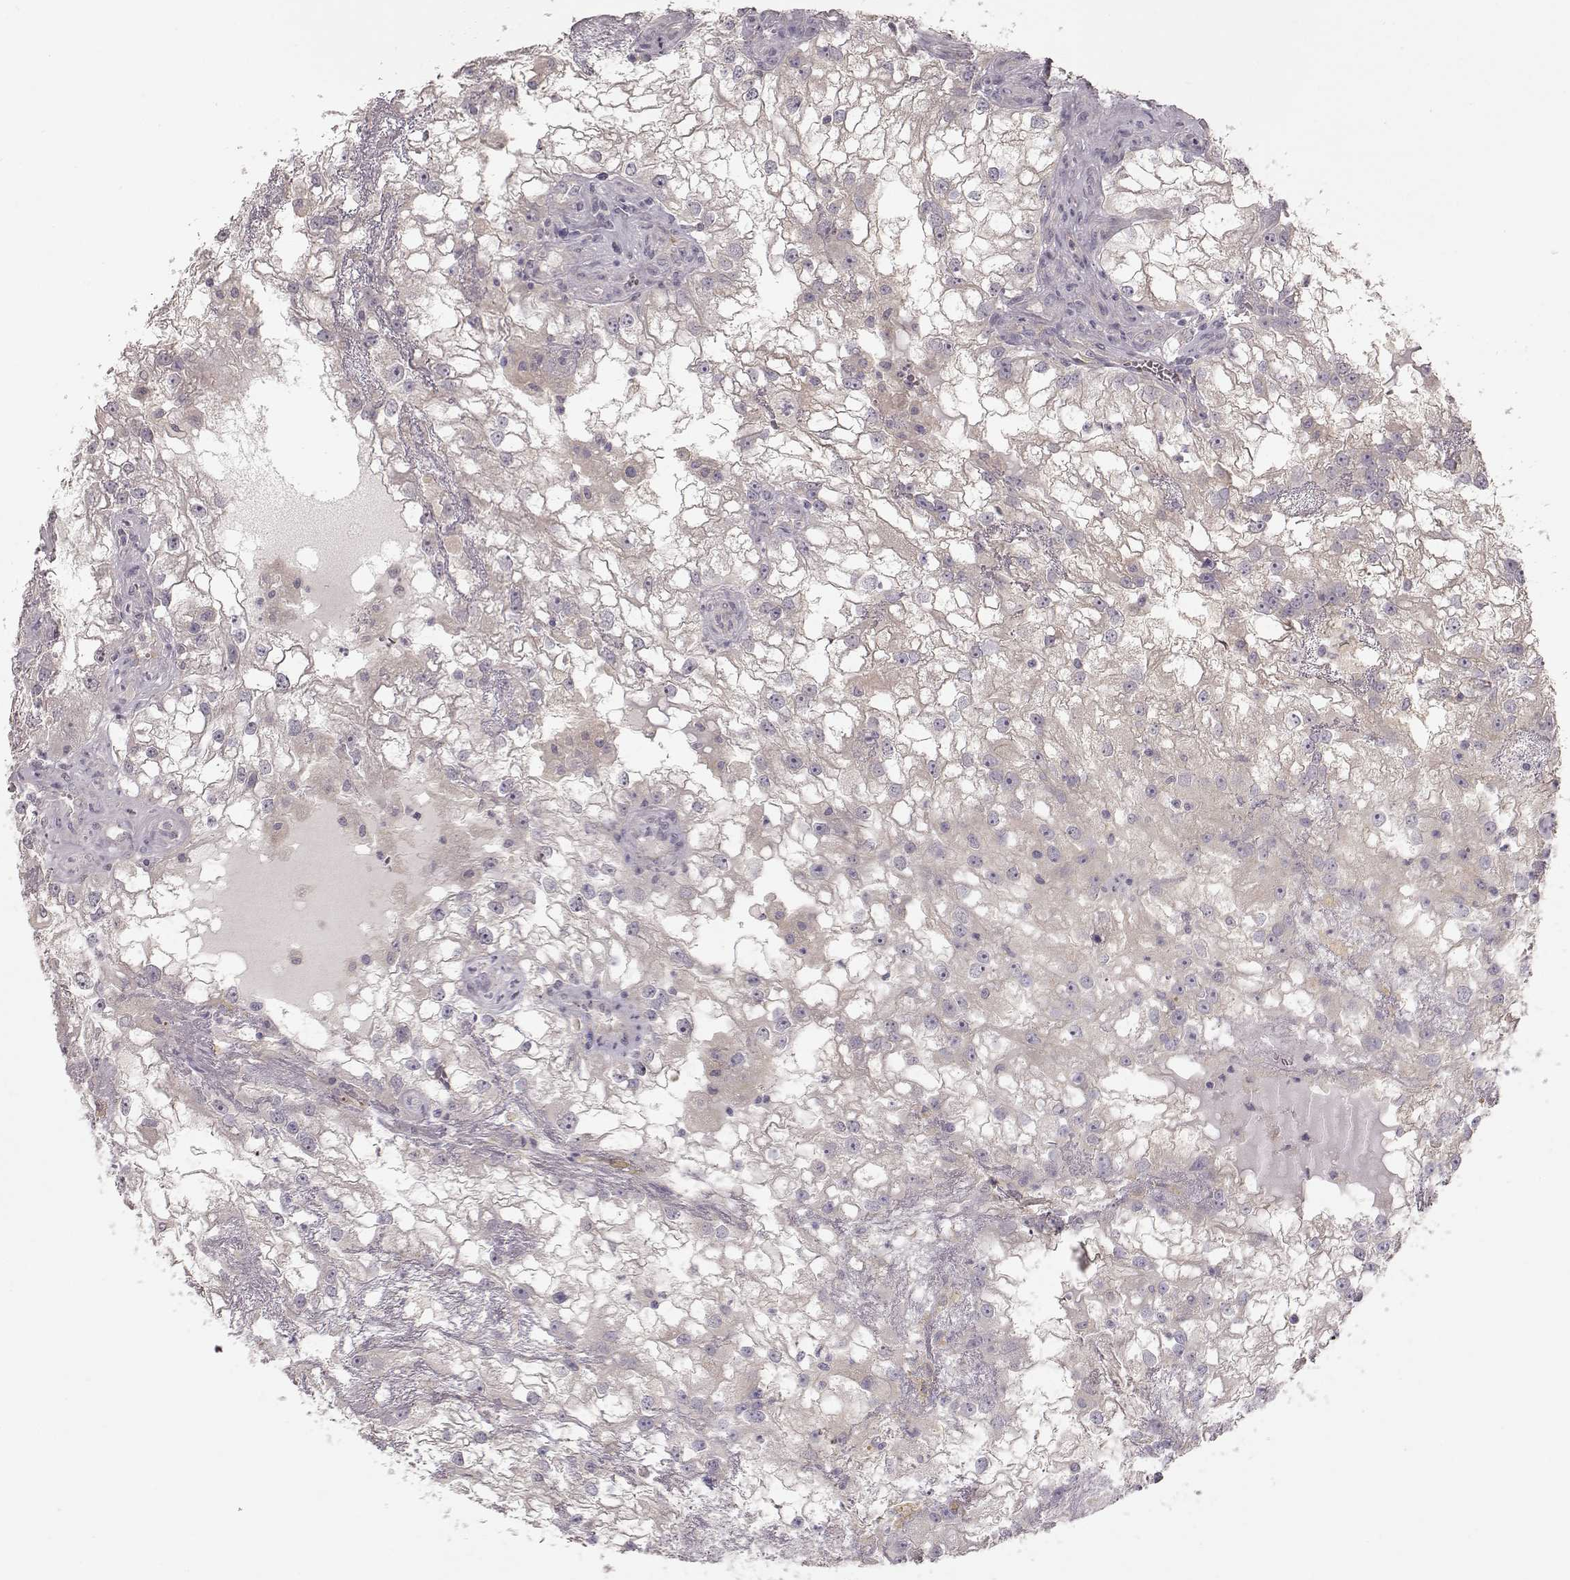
{"staining": {"intensity": "negative", "quantity": "none", "location": "none"}, "tissue": "renal cancer", "cell_type": "Tumor cells", "image_type": "cancer", "snomed": [{"axis": "morphology", "description": "Adenocarcinoma, NOS"}, {"axis": "topography", "description": "Kidney"}], "caption": "IHC histopathology image of human adenocarcinoma (renal) stained for a protein (brown), which demonstrates no staining in tumor cells.", "gene": "ARHGAP8", "patient": {"sex": "male", "age": 59}}